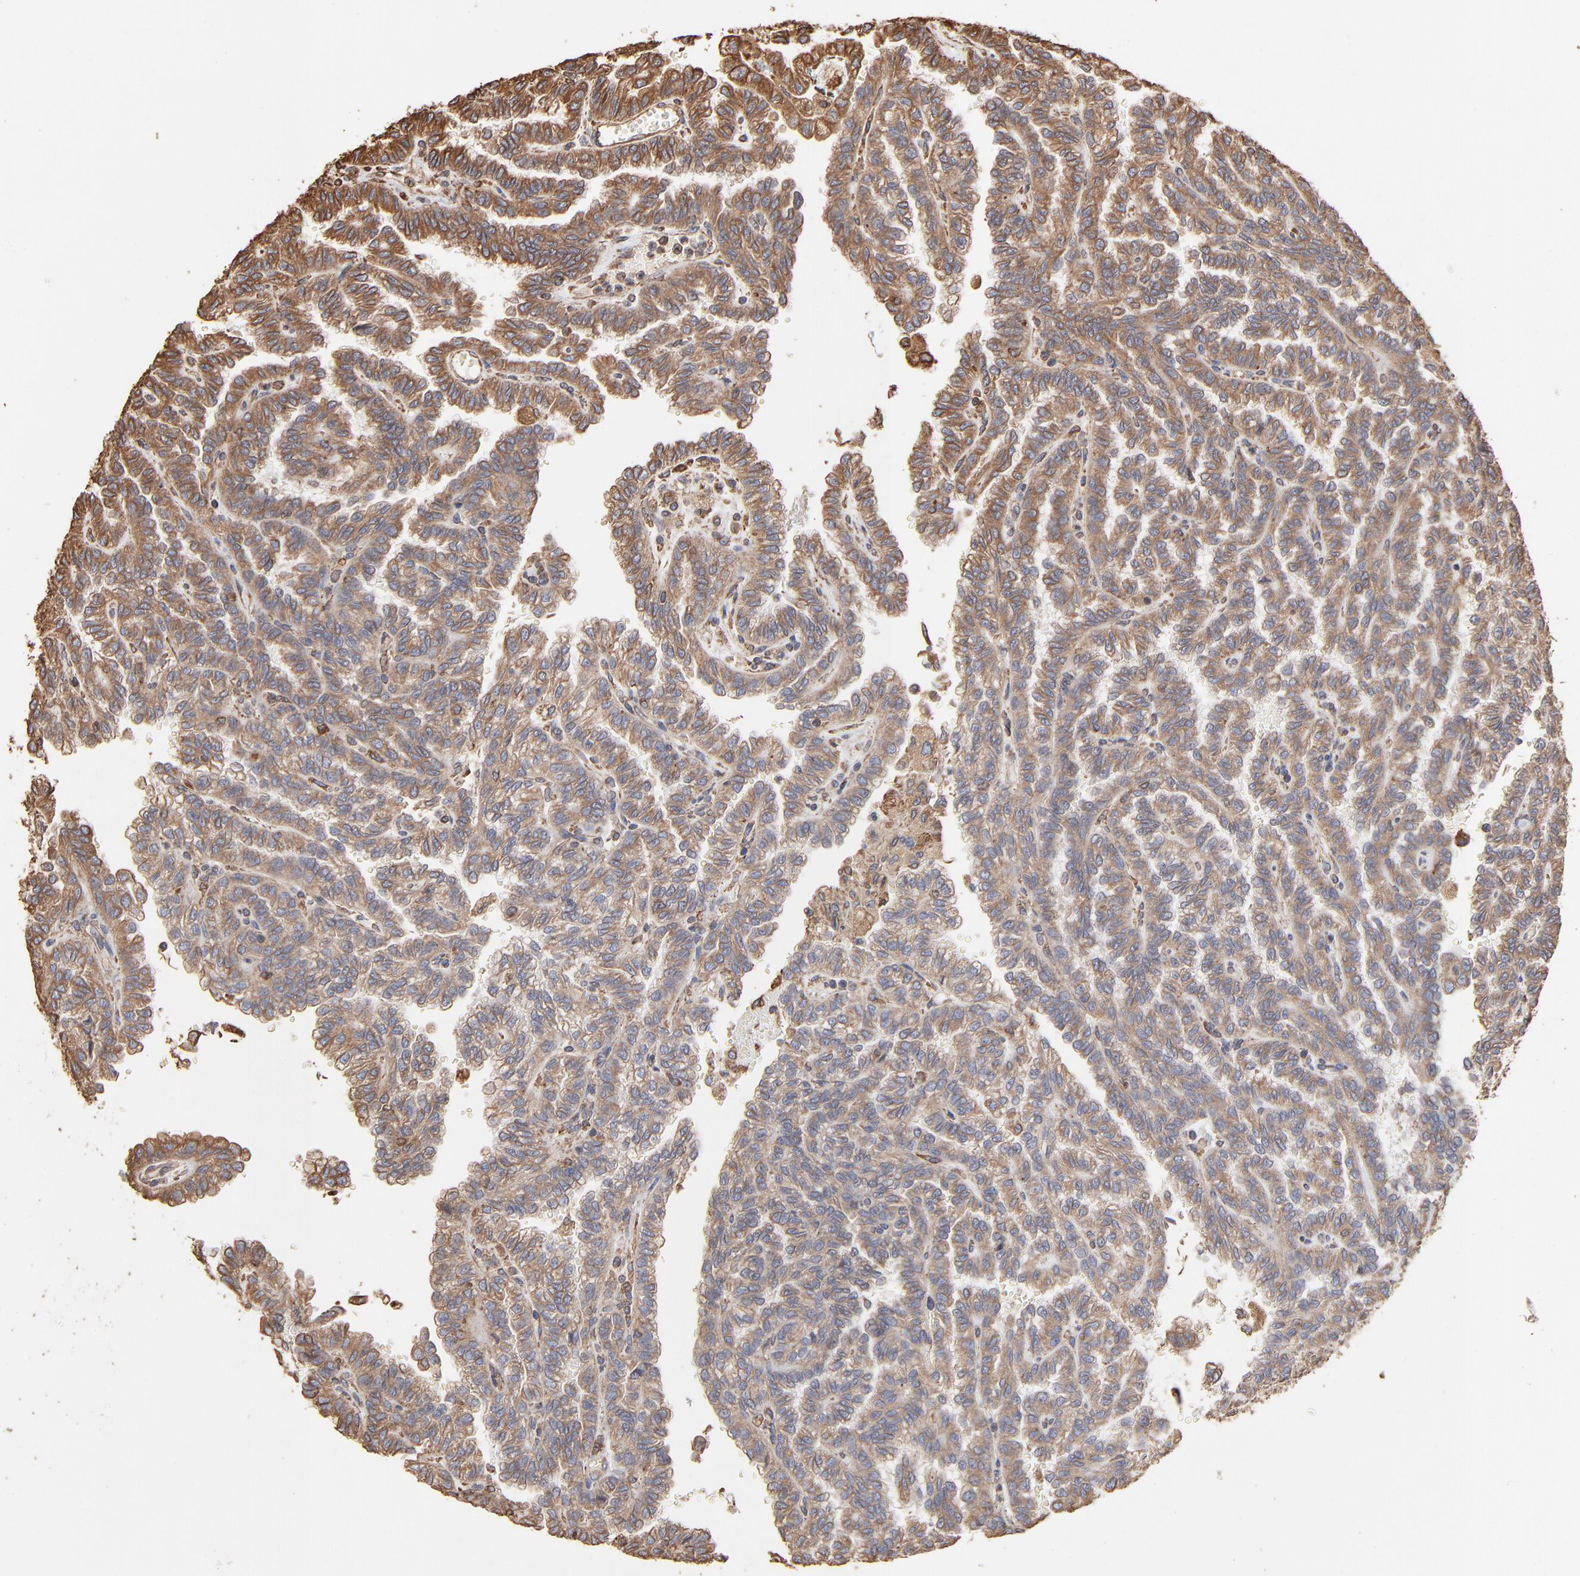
{"staining": {"intensity": "moderate", "quantity": ">75%", "location": "cytoplasmic/membranous"}, "tissue": "renal cancer", "cell_type": "Tumor cells", "image_type": "cancer", "snomed": [{"axis": "morphology", "description": "Inflammation, NOS"}, {"axis": "morphology", "description": "Adenocarcinoma, NOS"}, {"axis": "topography", "description": "Kidney"}], "caption": "This is a histology image of immunohistochemistry (IHC) staining of renal cancer (adenocarcinoma), which shows moderate expression in the cytoplasmic/membranous of tumor cells.", "gene": "PDIA3", "patient": {"sex": "male", "age": 68}}